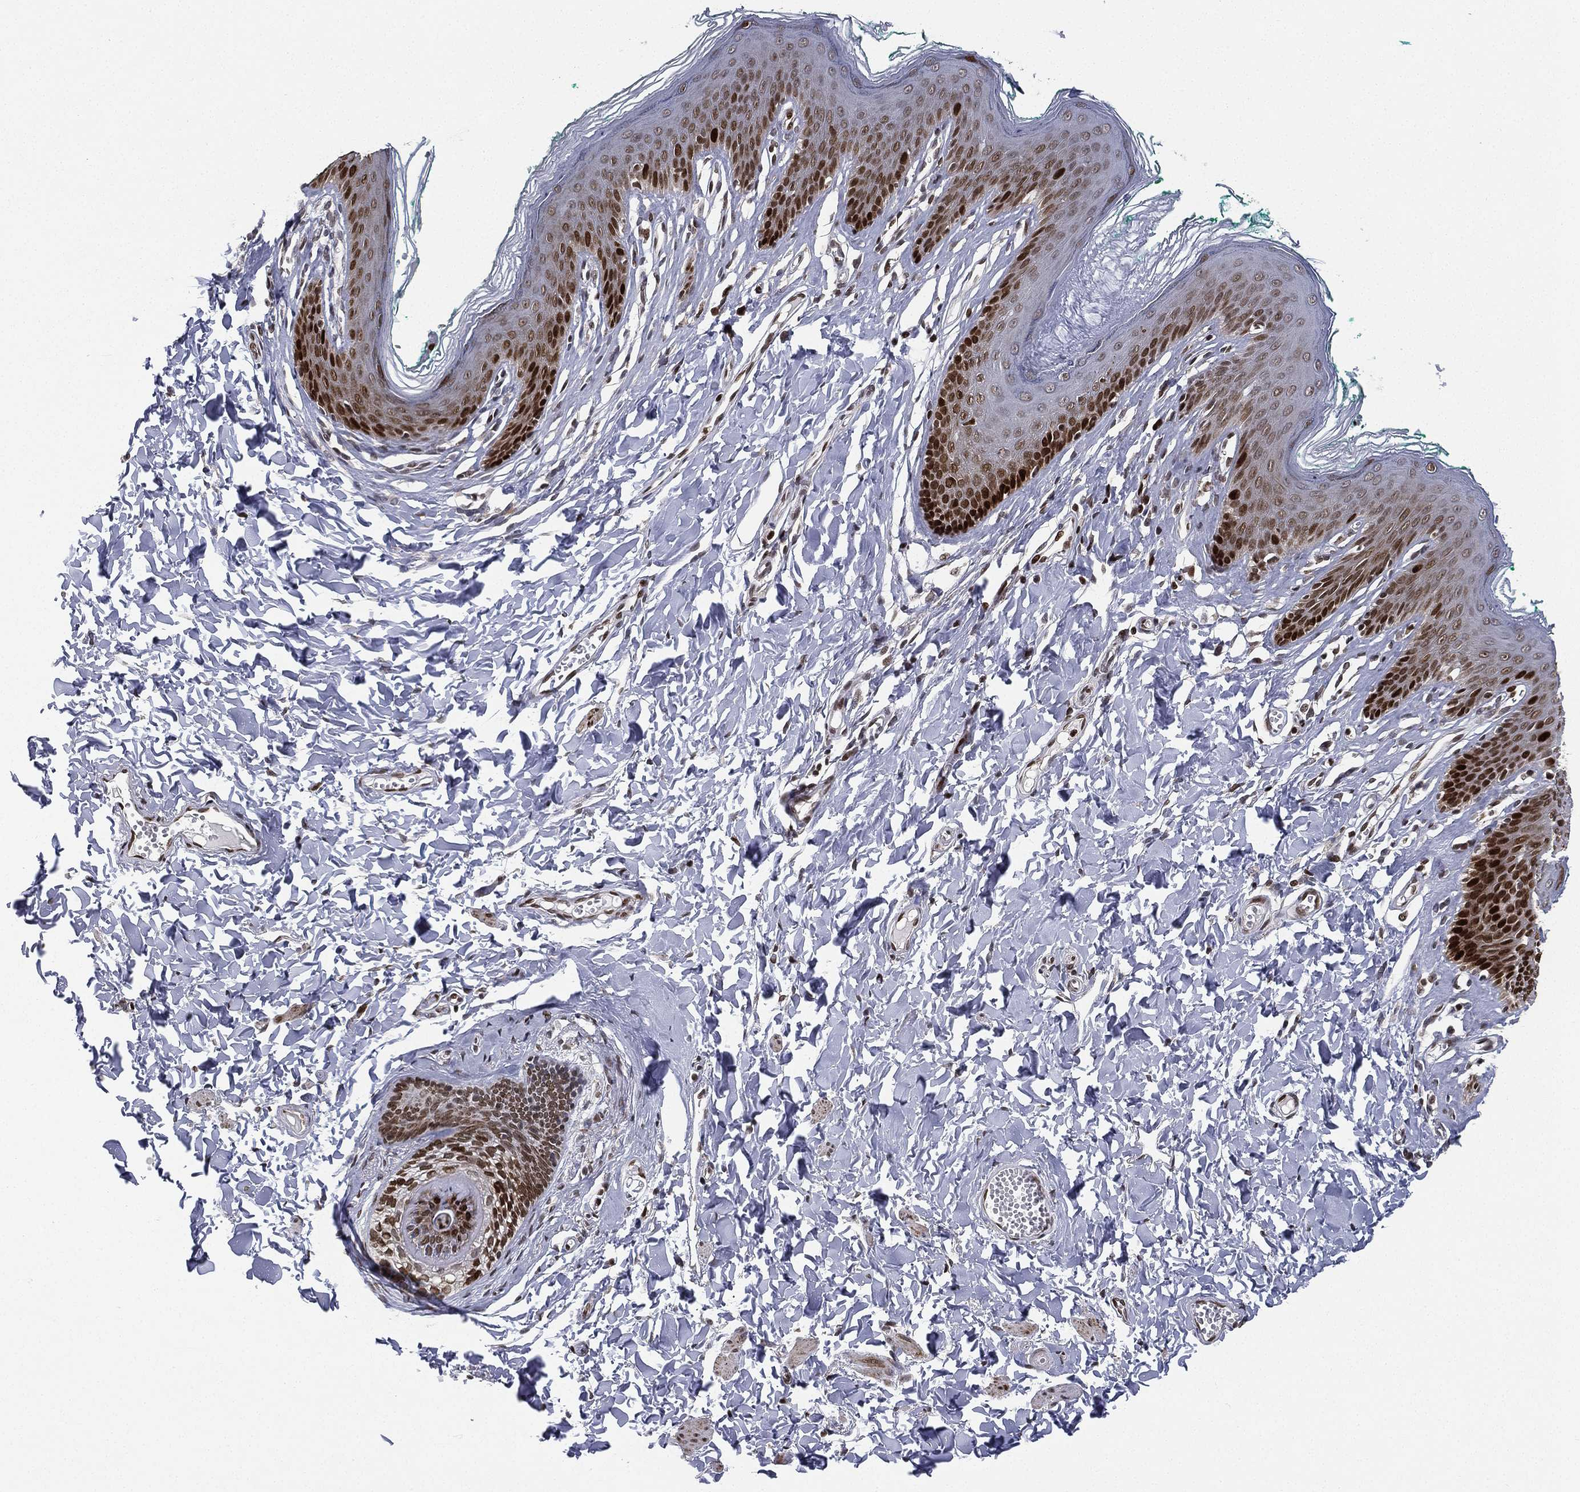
{"staining": {"intensity": "strong", "quantity": "25%-75%", "location": "nuclear"}, "tissue": "skin", "cell_type": "Epidermal cells", "image_type": "normal", "snomed": [{"axis": "morphology", "description": "Normal tissue, NOS"}, {"axis": "topography", "description": "Vulva"}], "caption": "Skin stained for a protein (brown) exhibits strong nuclear positive expression in about 25%-75% of epidermal cells.", "gene": "LMNB1", "patient": {"sex": "female", "age": 66}}